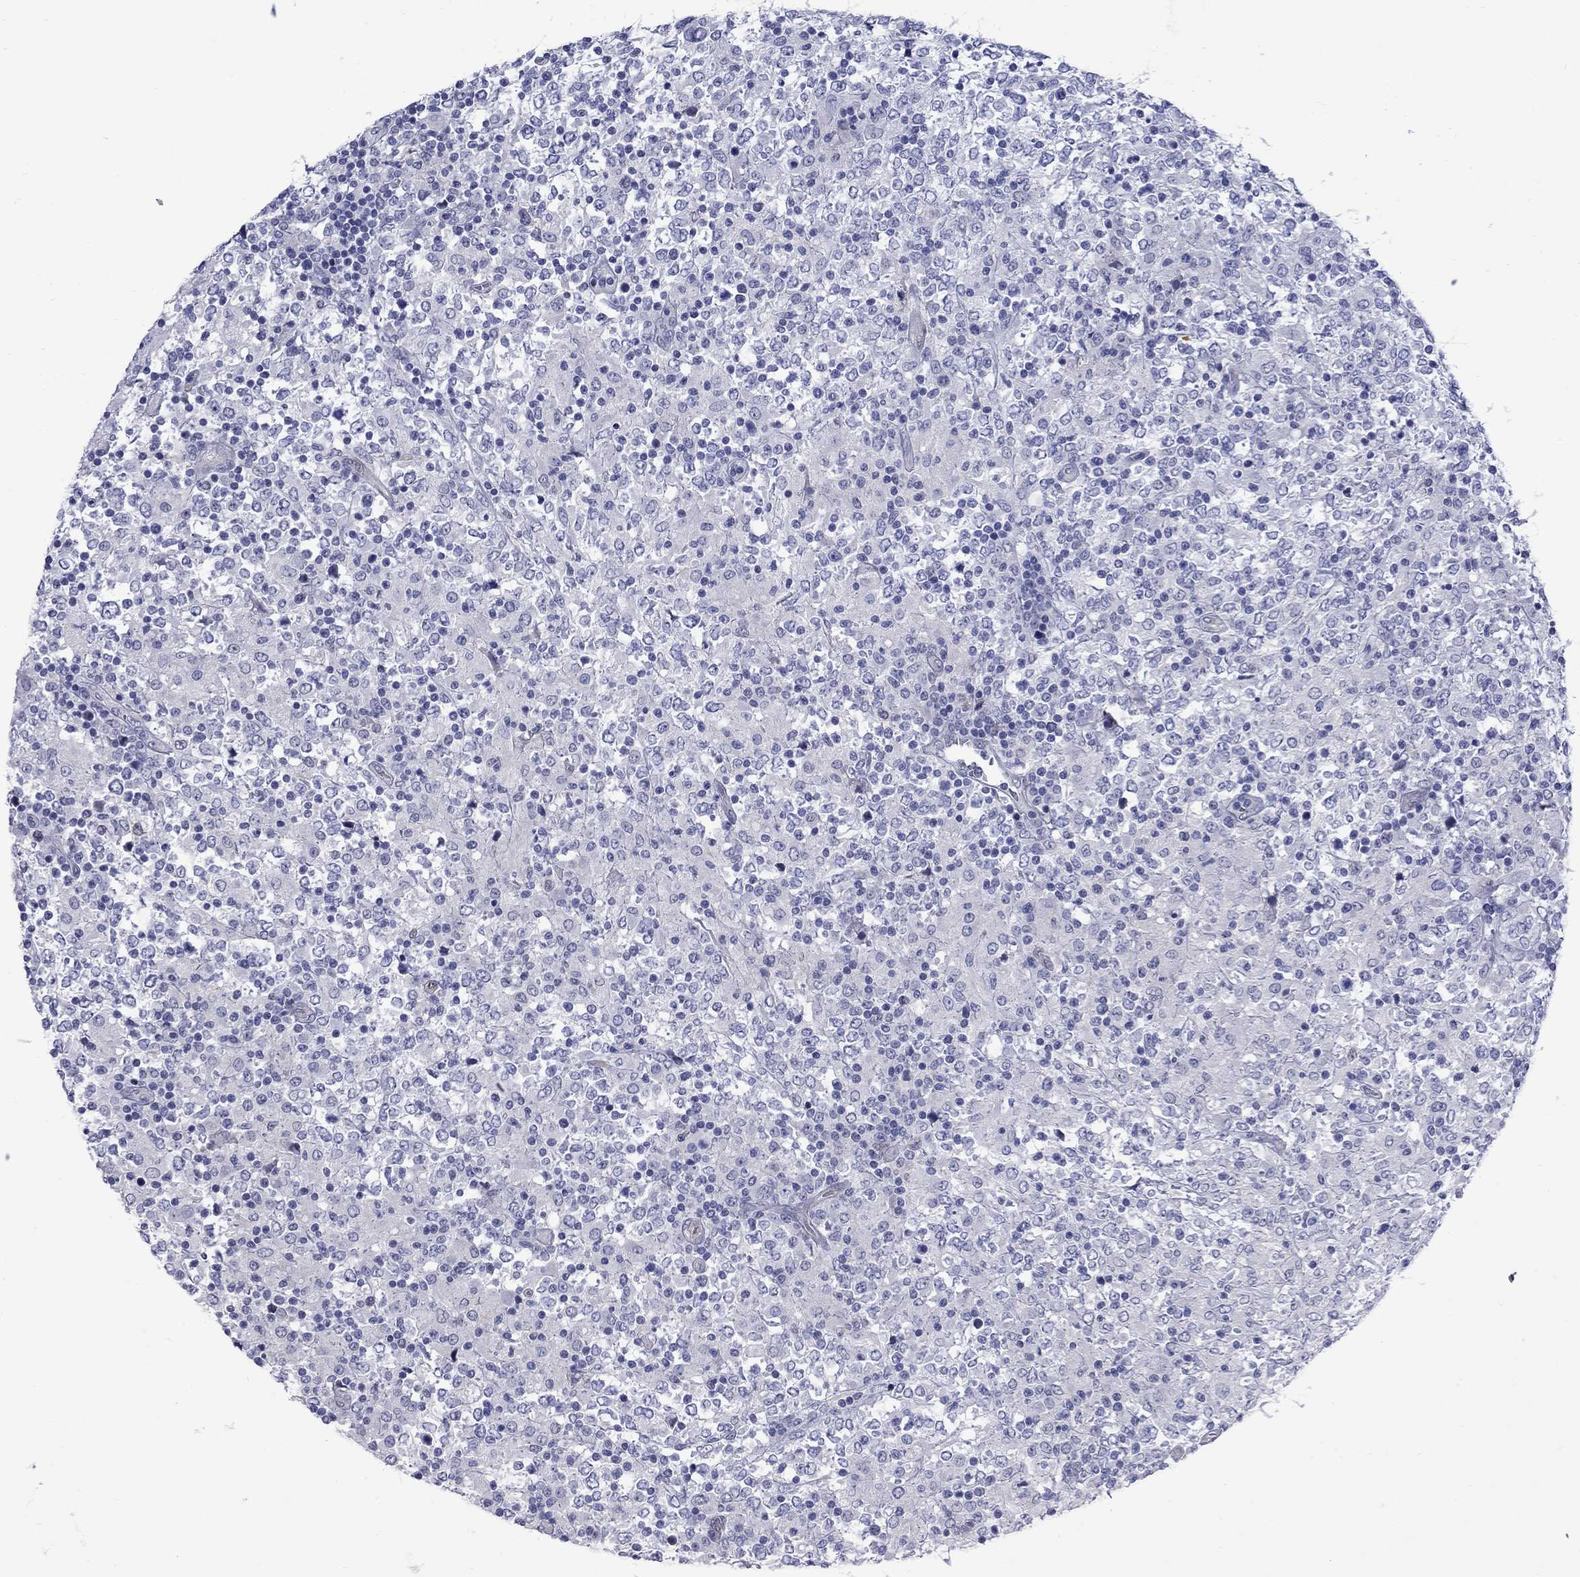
{"staining": {"intensity": "negative", "quantity": "none", "location": "none"}, "tissue": "lymphoma", "cell_type": "Tumor cells", "image_type": "cancer", "snomed": [{"axis": "morphology", "description": "Malignant lymphoma, non-Hodgkin's type, High grade"}, {"axis": "topography", "description": "Lymph node"}], "caption": "Immunohistochemistry micrograph of neoplastic tissue: human lymphoma stained with DAB (3,3'-diaminobenzidine) exhibits no significant protein expression in tumor cells. Brightfield microscopy of immunohistochemistry (IHC) stained with DAB (3,3'-diaminobenzidine) (brown) and hematoxylin (blue), captured at high magnification.", "gene": "CTNNBIP1", "patient": {"sex": "female", "age": 84}}